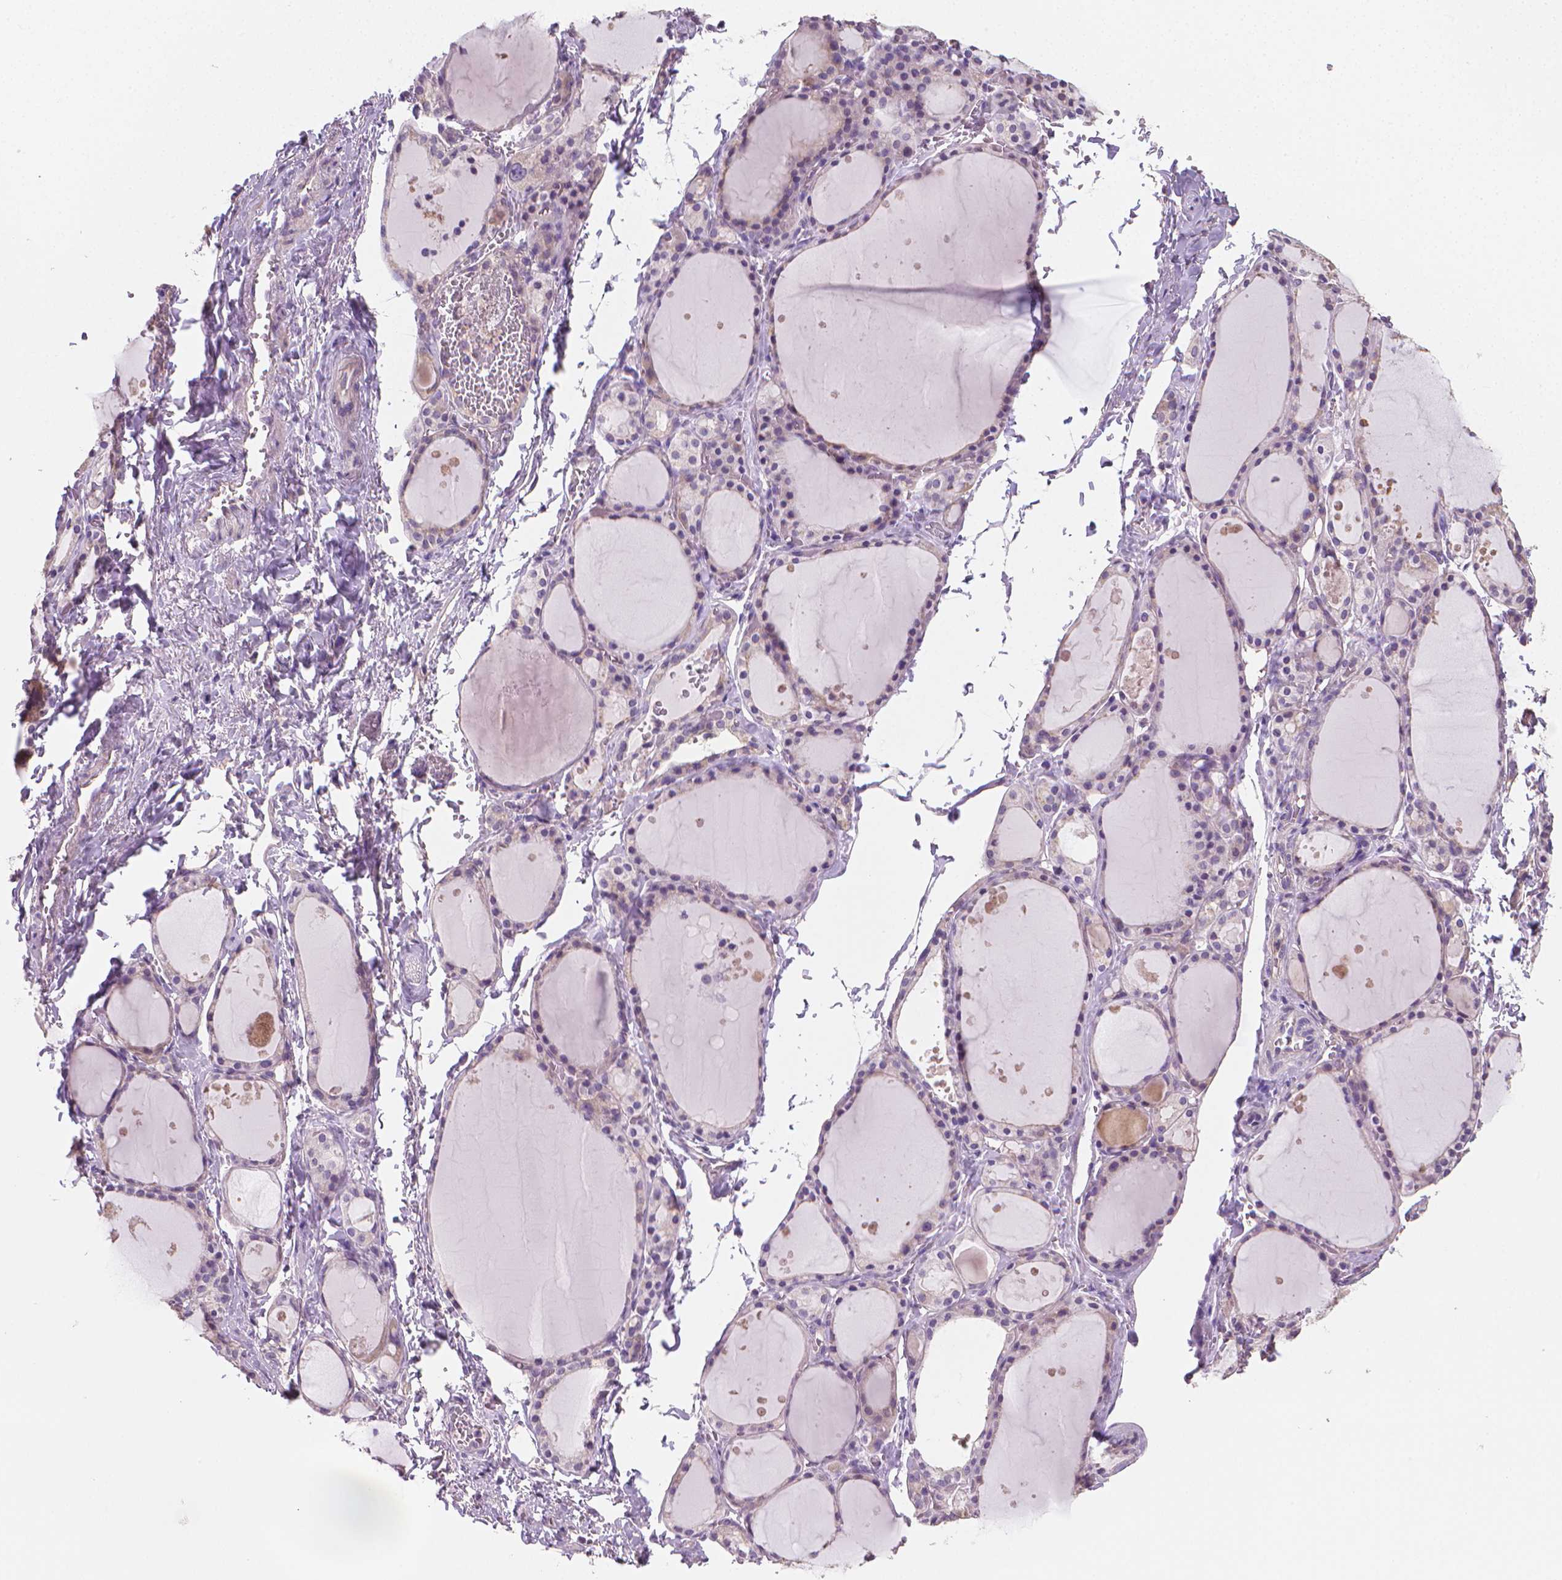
{"staining": {"intensity": "weak", "quantity": "<25%", "location": "cytoplasmic/membranous"}, "tissue": "thyroid gland", "cell_type": "Glandular cells", "image_type": "normal", "snomed": [{"axis": "morphology", "description": "Normal tissue, NOS"}, {"axis": "topography", "description": "Thyroid gland"}], "caption": "DAB immunohistochemical staining of unremarkable thyroid gland reveals no significant staining in glandular cells. (DAB (3,3'-diaminobenzidine) IHC, high magnification).", "gene": "CATIP", "patient": {"sex": "male", "age": 68}}